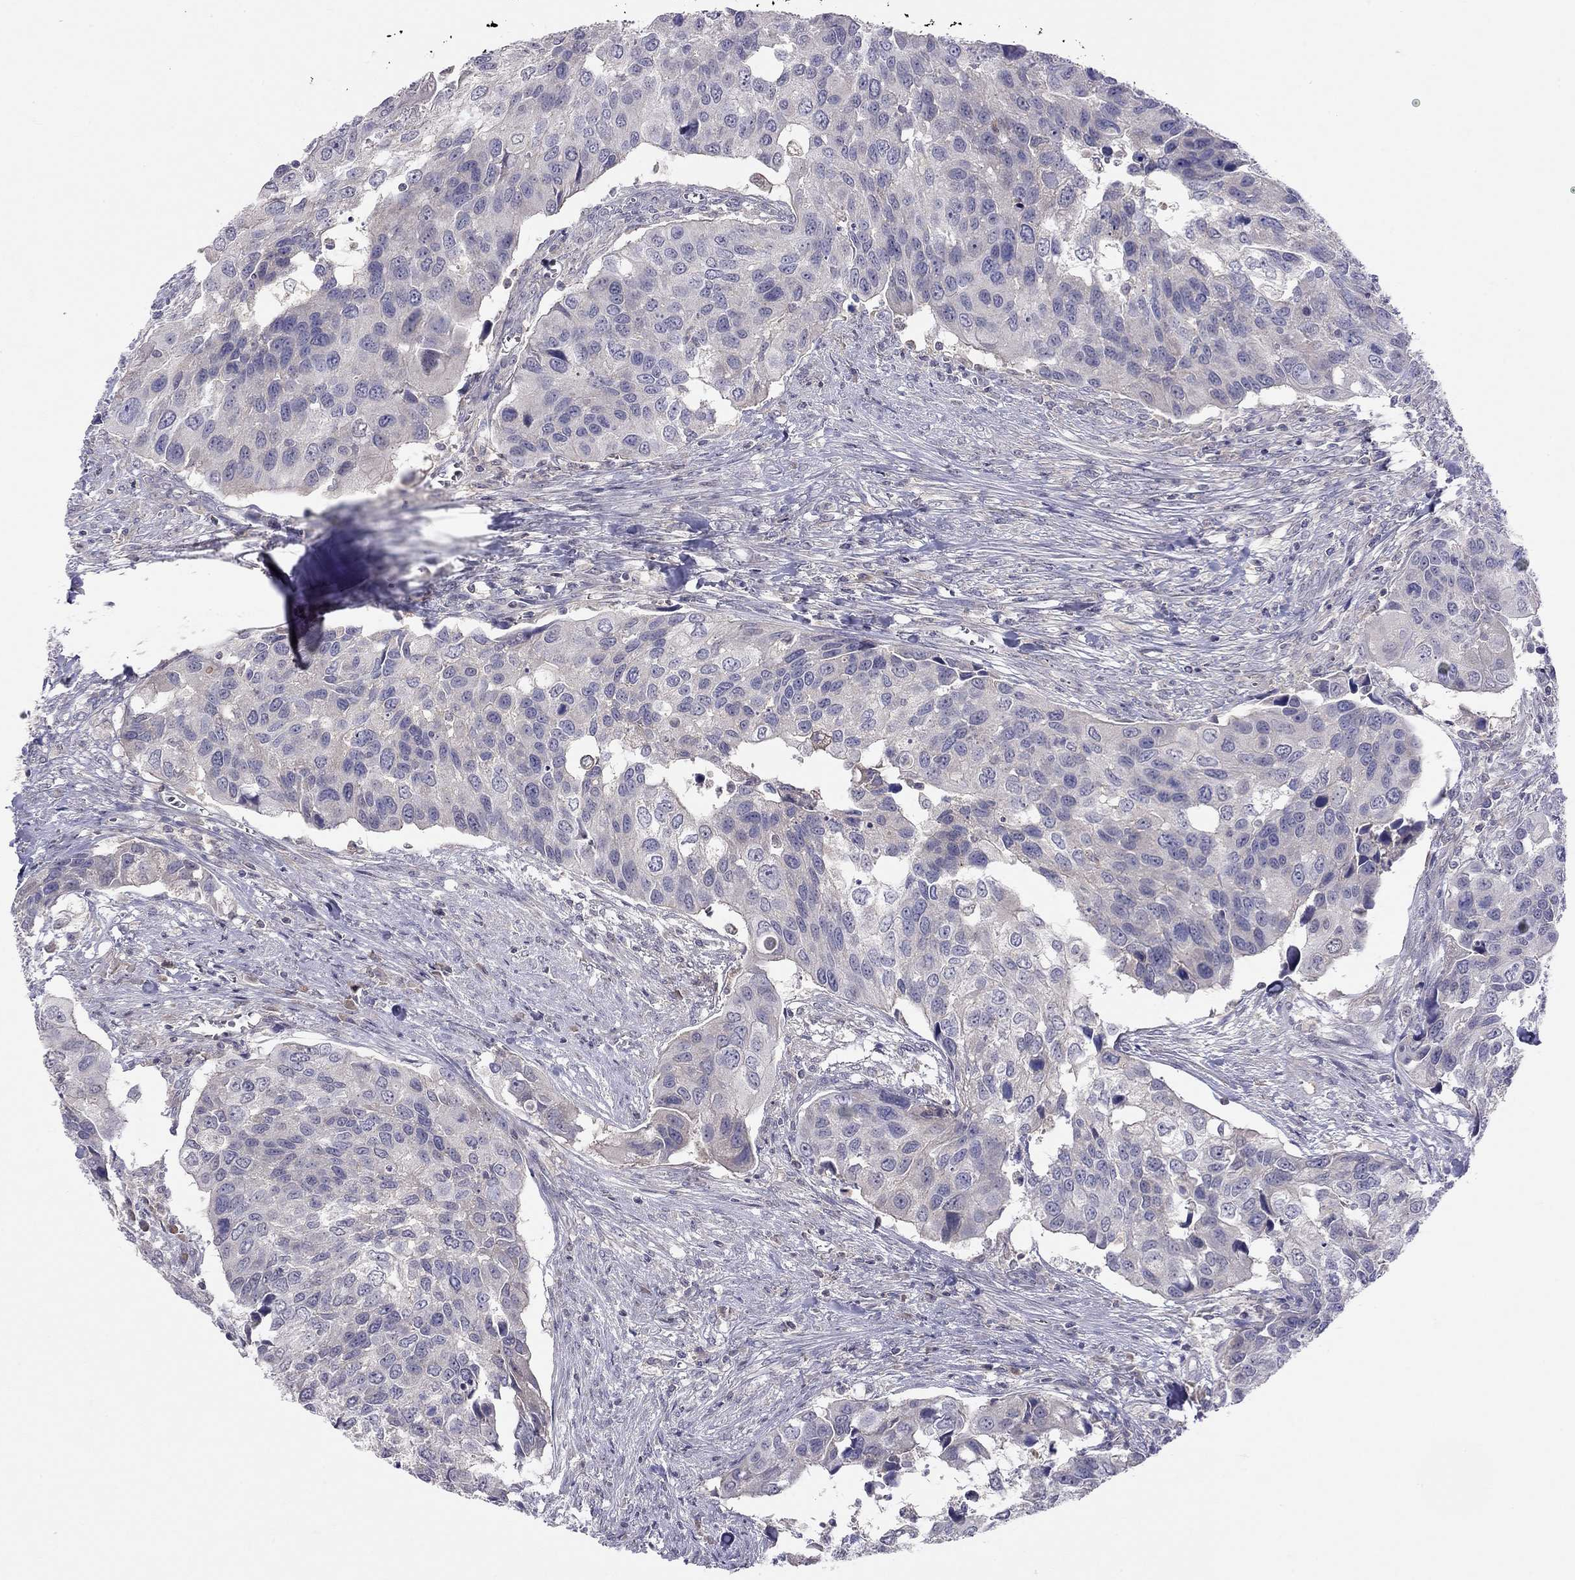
{"staining": {"intensity": "negative", "quantity": "none", "location": "none"}, "tissue": "urothelial cancer", "cell_type": "Tumor cells", "image_type": "cancer", "snomed": [{"axis": "morphology", "description": "Urothelial carcinoma, High grade"}, {"axis": "topography", "description": "Urinary bladder"}], "caption": "An IHC micrograph of urothelial cancer is shown. There is no staining in tumor cells of urothelial cancer.", "gene": "RTP5", "patient": {"sex": "male", "age": 60}}